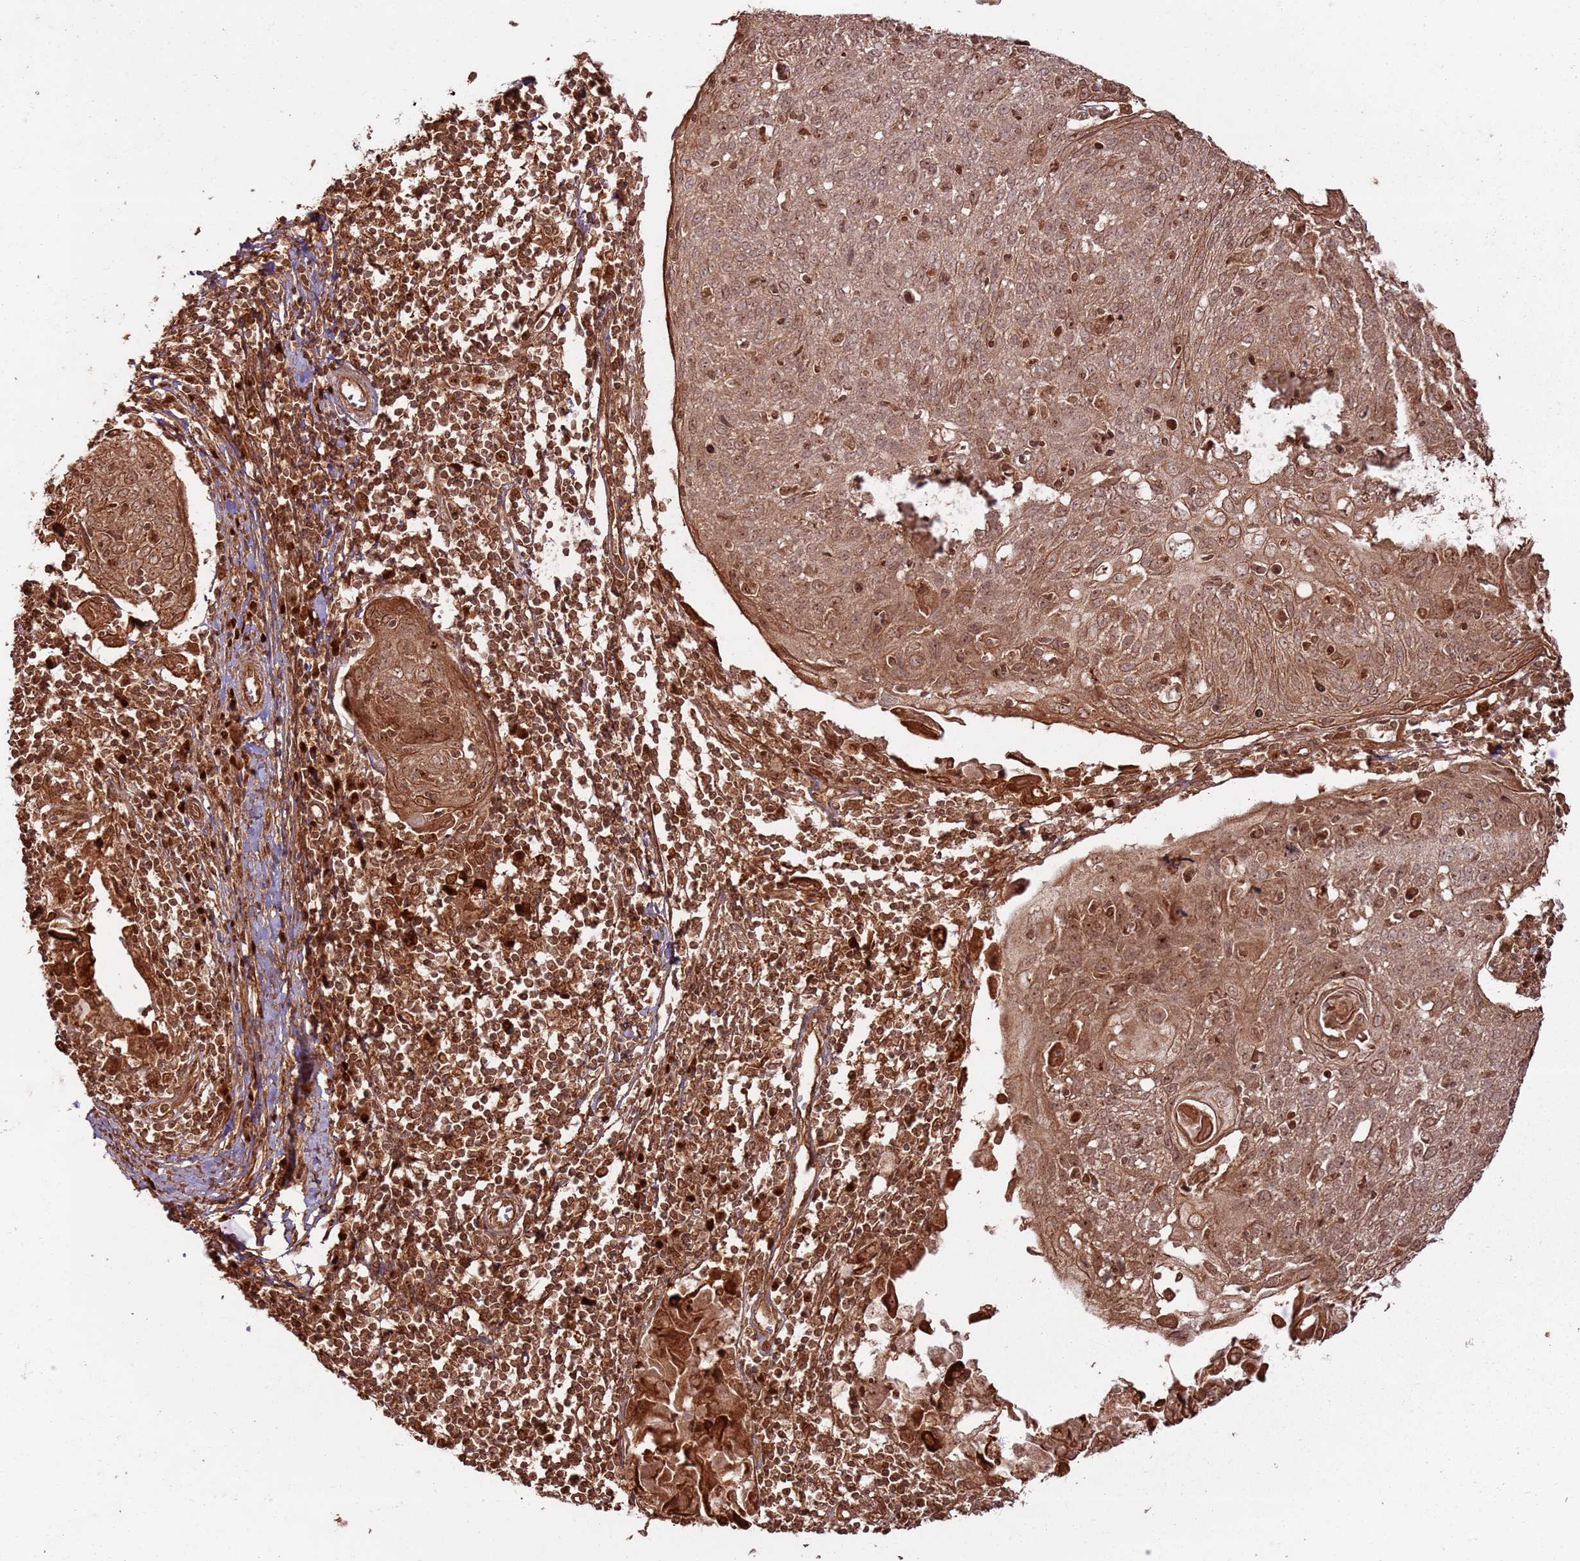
{"staining": {"intensity": "moderate", "quantity": ">75%", "location": "cytoplasmic/membranous,nuclear"}, "tissue": "cervical cancer", "cell_type": "Tumor cells", "image_type": "cancer", "snomed": [{"axis": "morphology", "description": "Squamous cell carcinoma, NOS"}, {"axis": "topography", "description": "Cervix"}], "caption": "A medium amount of moderate cytoplasmic/membranous and nuclear staining is identified in about >75% of tumor cells in squamous cell carcinoma (cervical) tissue.", "gene": "TBC1D13", "patient": {"sex": "female", "age": 67}}